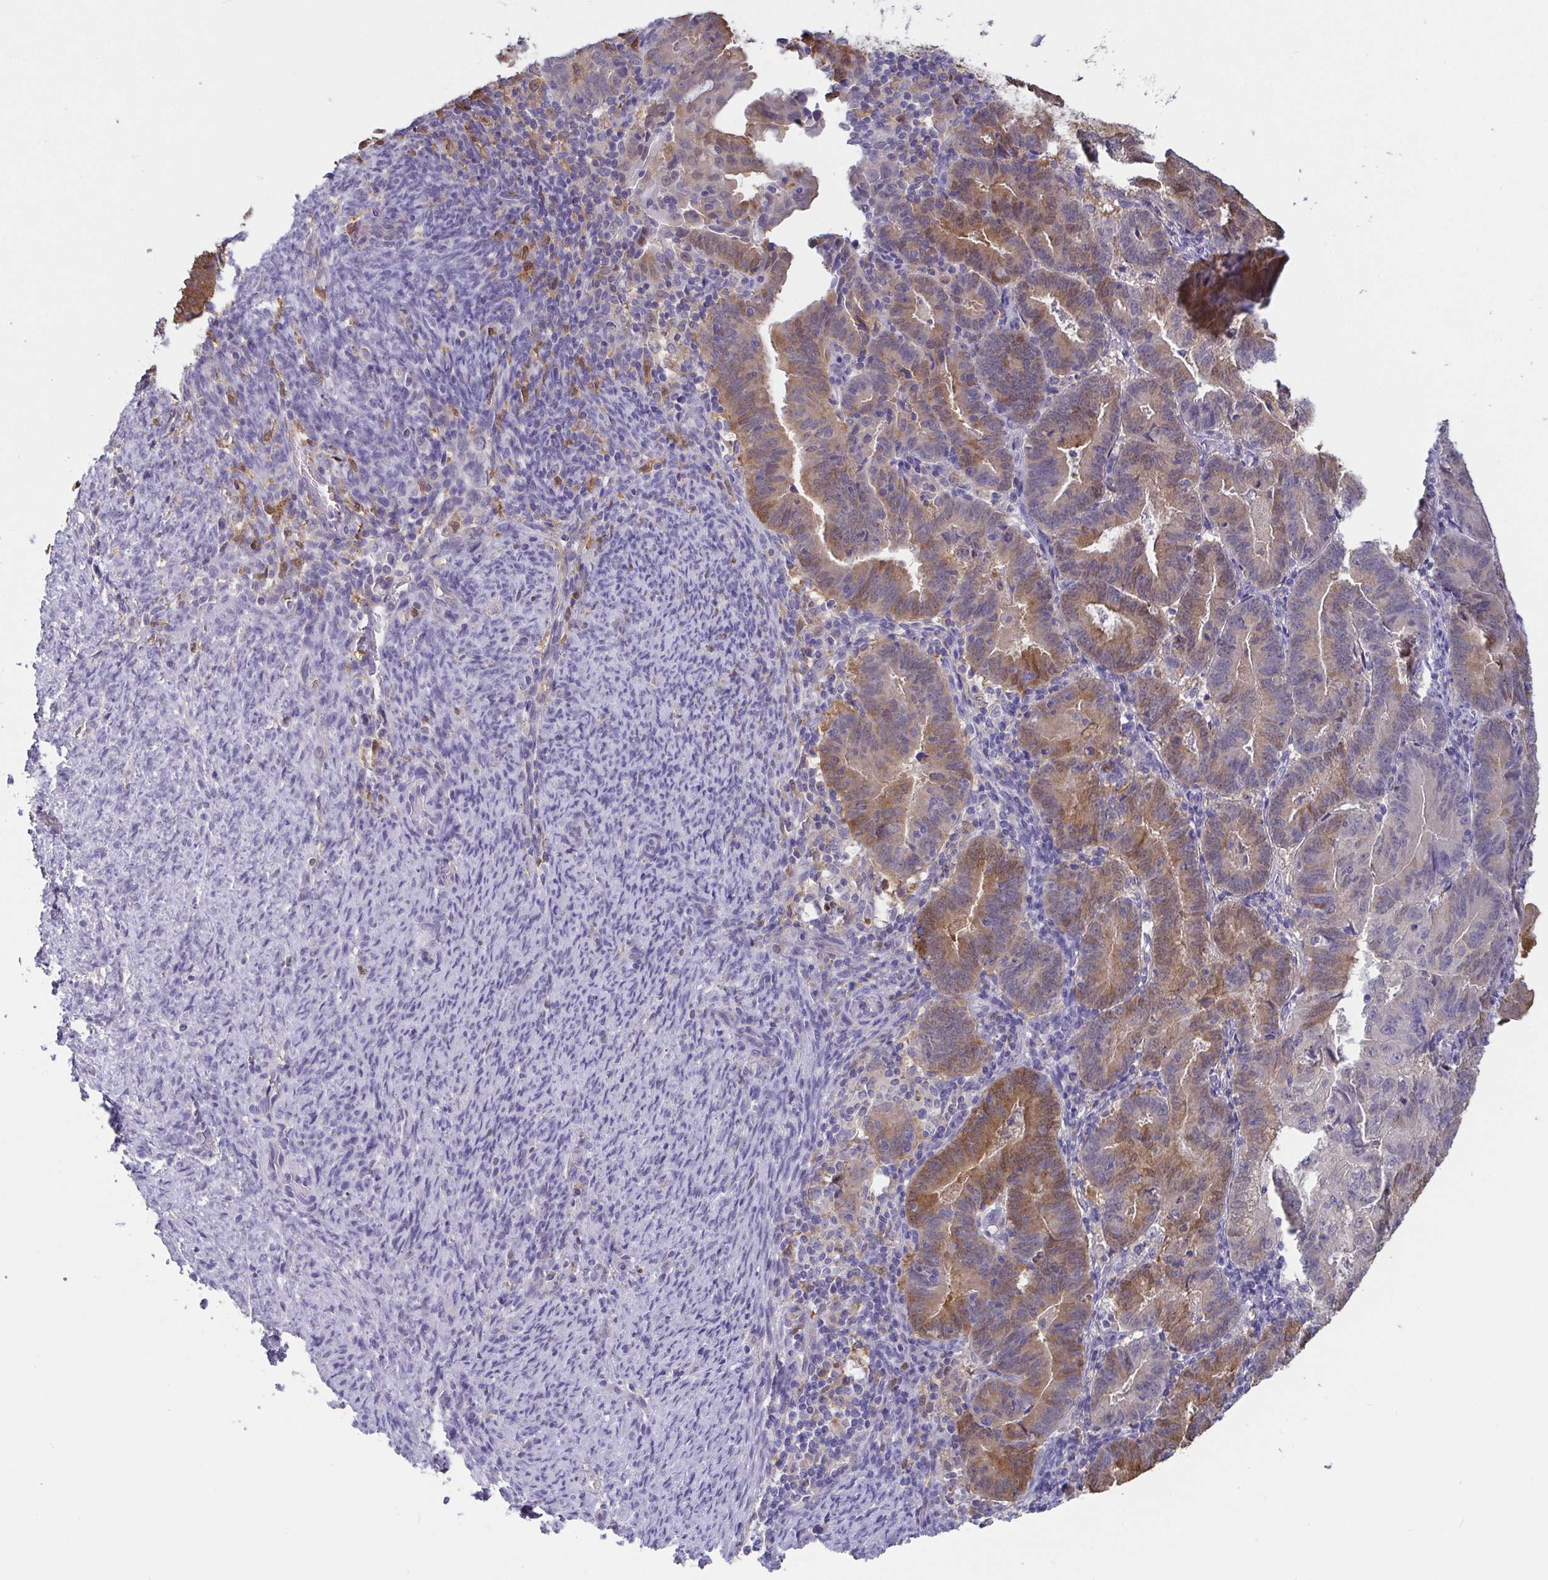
{"staining": {"intensity": "moderate", "quantity": ">75%", "location": "cytoplasmic/membranous"}, "tissue": "endometrial cancer", "cell_type": "Tumor cells", "image_type": "cancer", "snomed": [{"axis": "morphology", "description": "Adenocarcinoma, NOS"}, {"axis": "topography", "description": "Endometrium"}], "caption": "This micrograph demonstrates endometrial cancer (adenocarcinoma) stained with IHC to label a protein in brown. The cytoplasmic/membranous of tumor cells show moderate positivity for the protein. Nuclei are counter-stained blue.", "gene": "IDH1", "patient": {"sex": "female", "age": 70}}